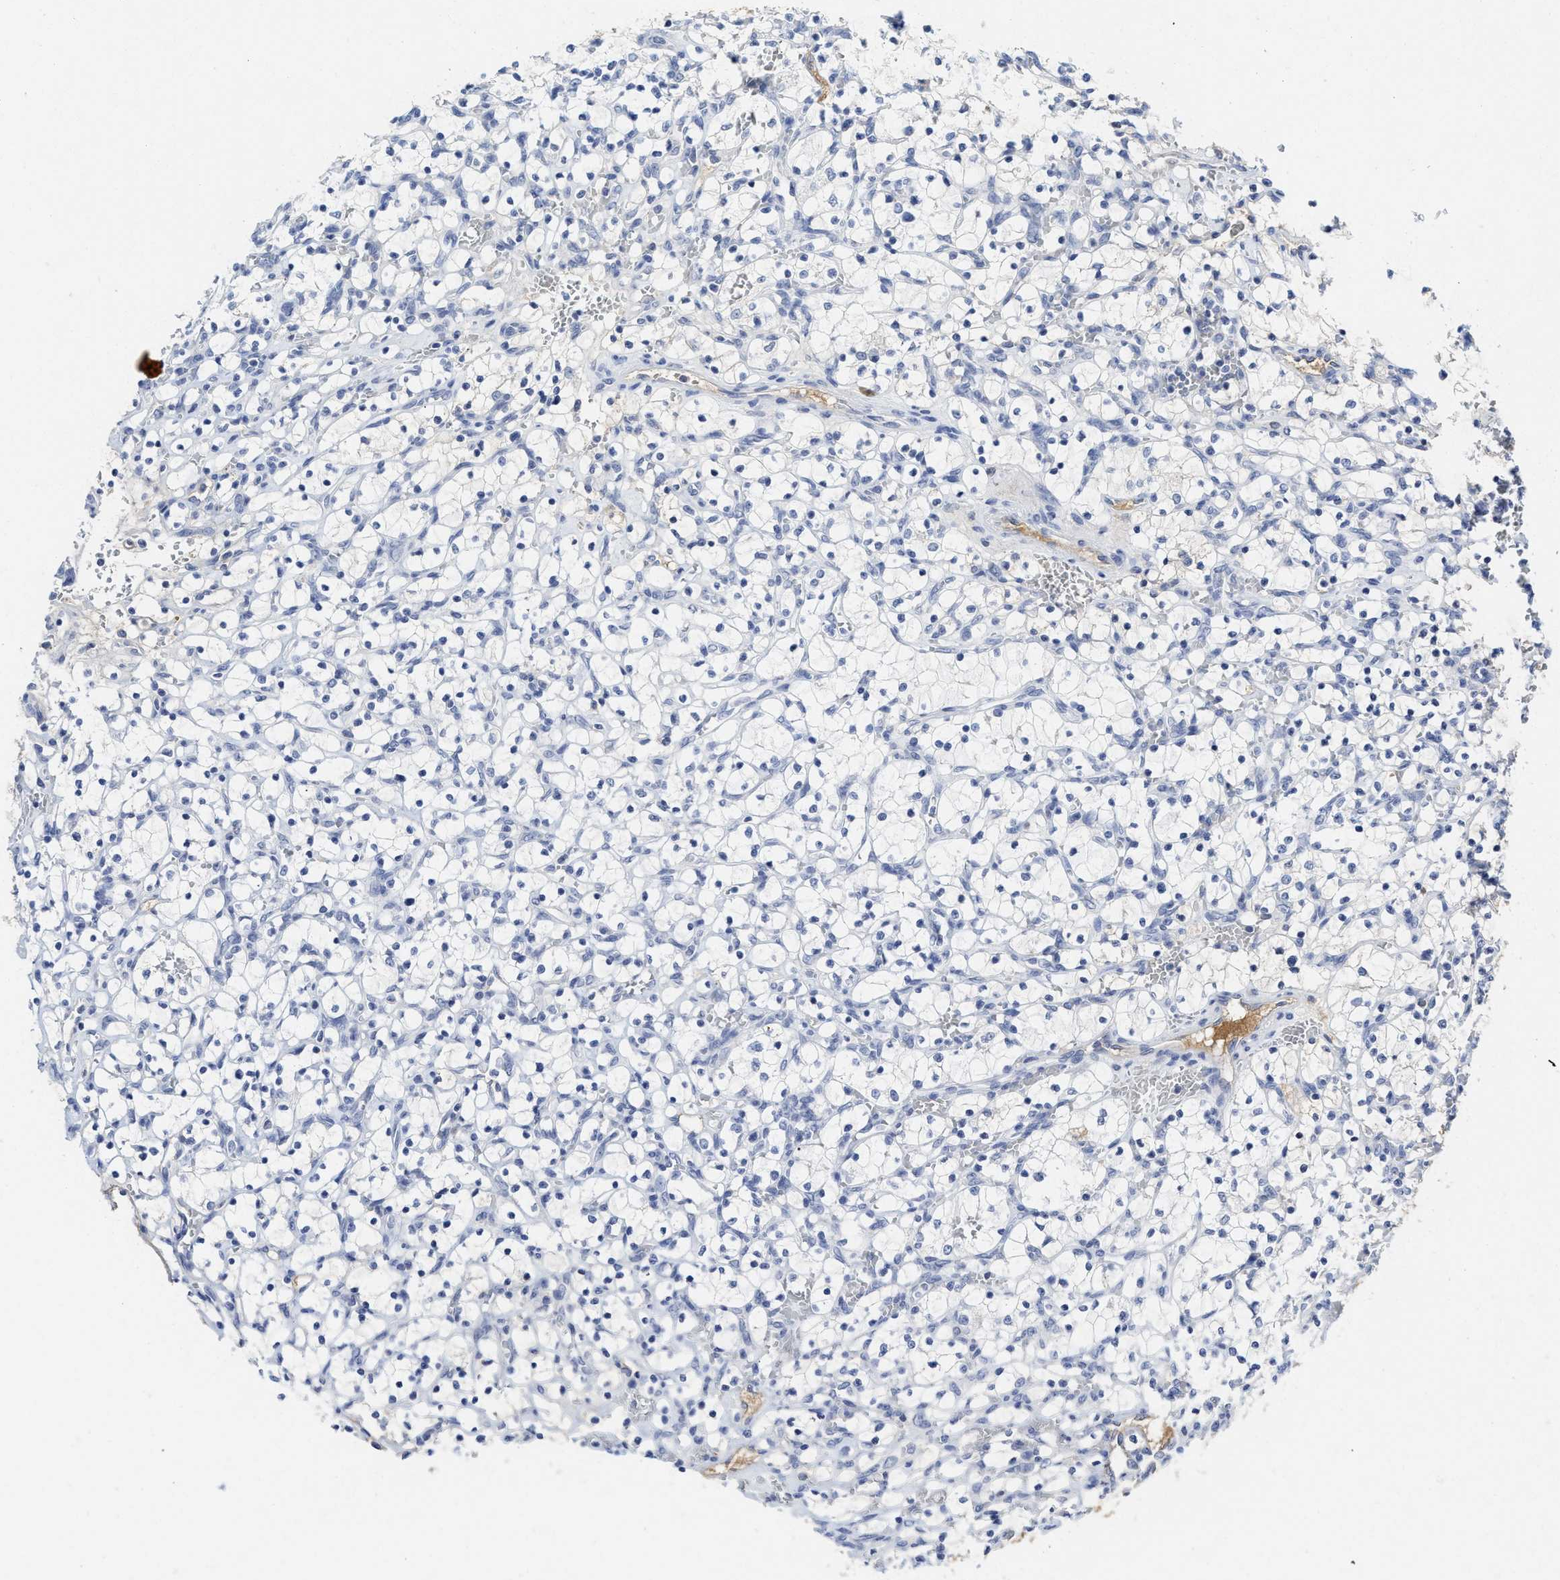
{"staining": {"intensity": "negative", "quantity": "none", "location": "none"}, "tissue": "renal cancer", "cell_type": "Tumor cells", "image_type": "cancer", "snomed": [{"axis": "morphology", "description": "Adenocarcinoma, NOS"}, {"axis": "topography", "description": "Kidney"}], "caption": "Renal cancer stained for a protein using IHC reveals no expression tumor cells.", "gene": "C2", "patient": {"sex": "female", "age": 69}}